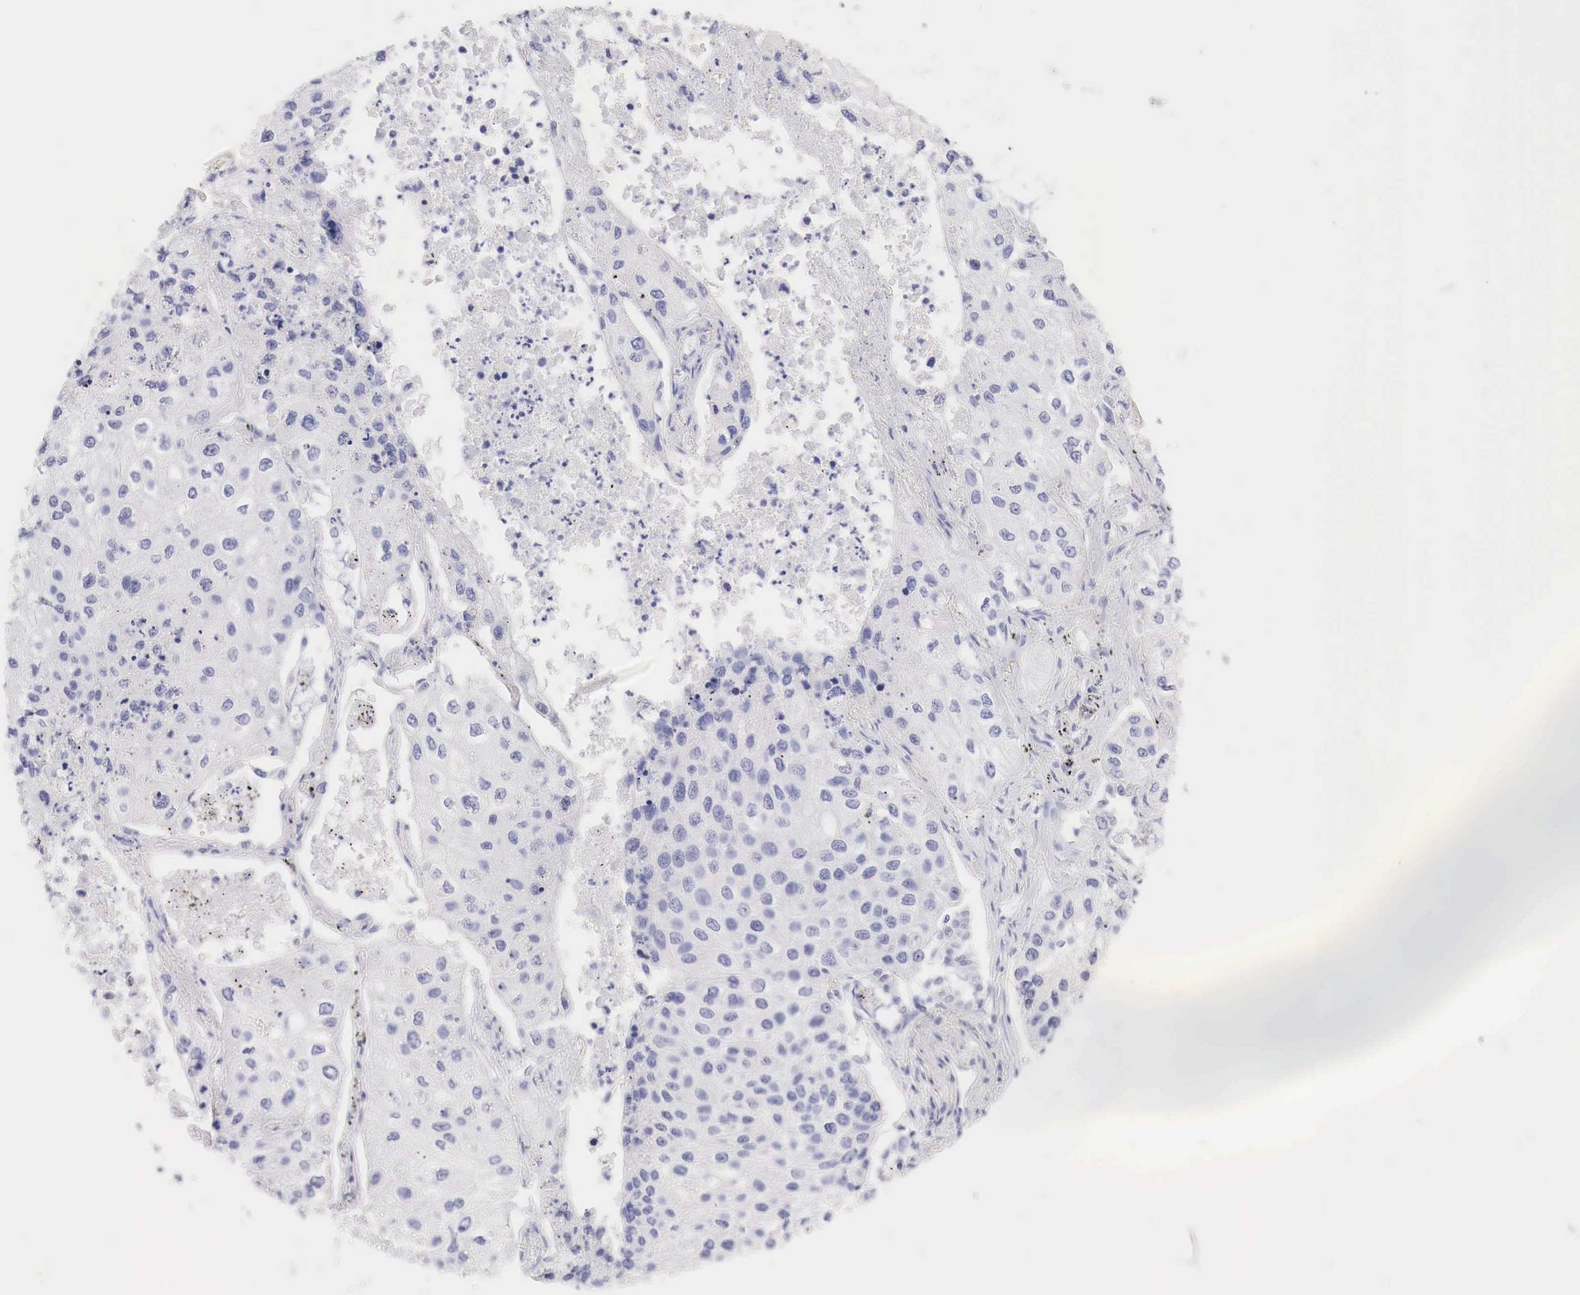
{"staining": {"intensity": "negative", "quantity": "none", "location": "none"}, "tissue": "lung cancer", "cell_type": "Tumor cells", "image_type": "cancer", "snomed": [{"axis": "morphology", "description": "Squamous cell carcinoma, NOS"}, {"axis": "topography", "description": "Lung"}], "caption": "This micrograph is of lung cancer stained with IHC to label a protein in brown with the nuclei are counter-stained blue. There is no staining in tumor cells. (DAB immunohistochemistry (IHC) with hematoxylin counter stain).", "gene": "TYR", "patient": {"sex": "male", "age": 75}}